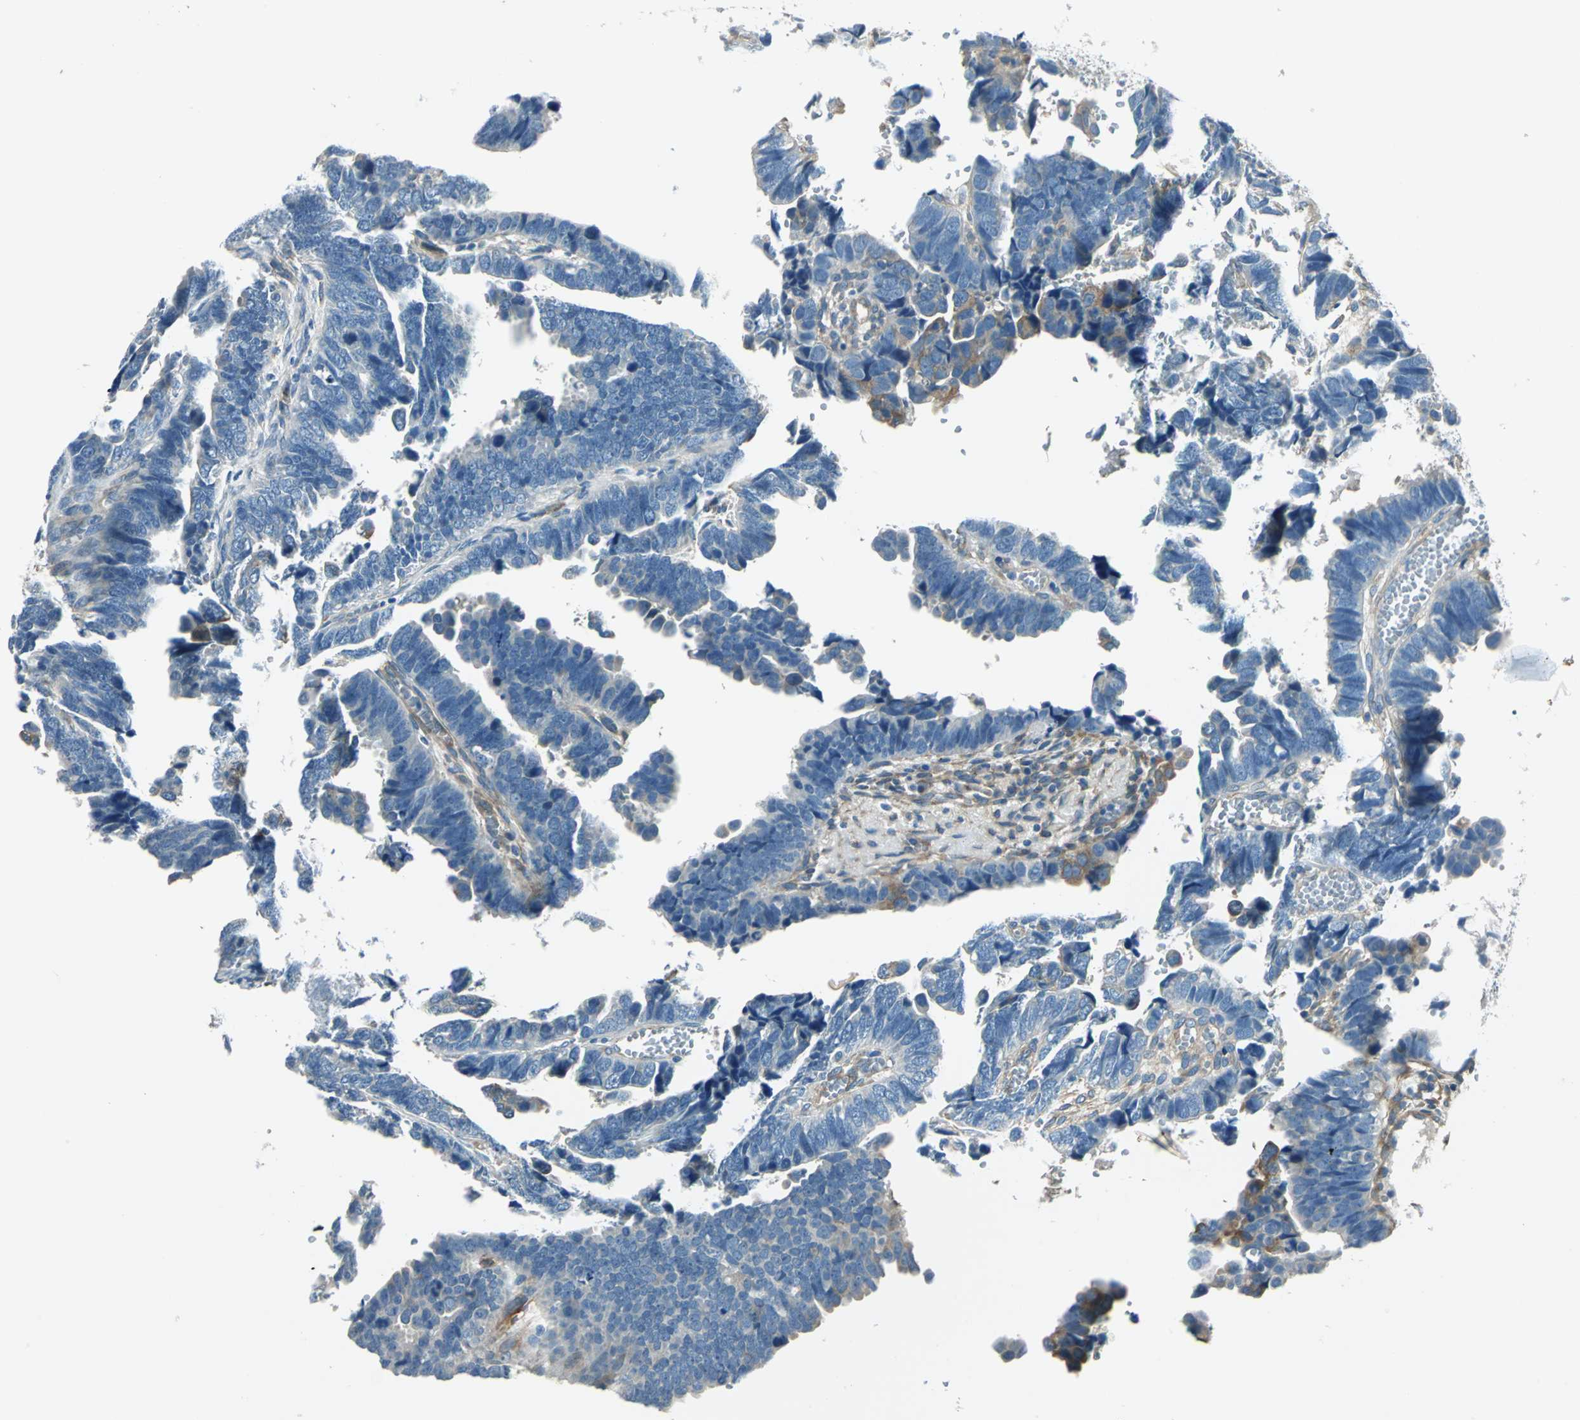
{"staining": {"intensity": "negative", "quantity": "none", "location": "none"}, "tissue": "endometrial cancer", "cell_type": "Tumor cells", "image_type": "cancer", "snomed": [{"axis": "morphology", "description": "Adenocarcinoma, NOS"}, {"axis": "topography", "description": "Endometrium"}], "caption": "The histopathology image reveals no significant staining in tumor cells of endometrial adenocarcinoma.", "gene": "CDC42EP1", "patient": {"sex": "female", "age": 75}}